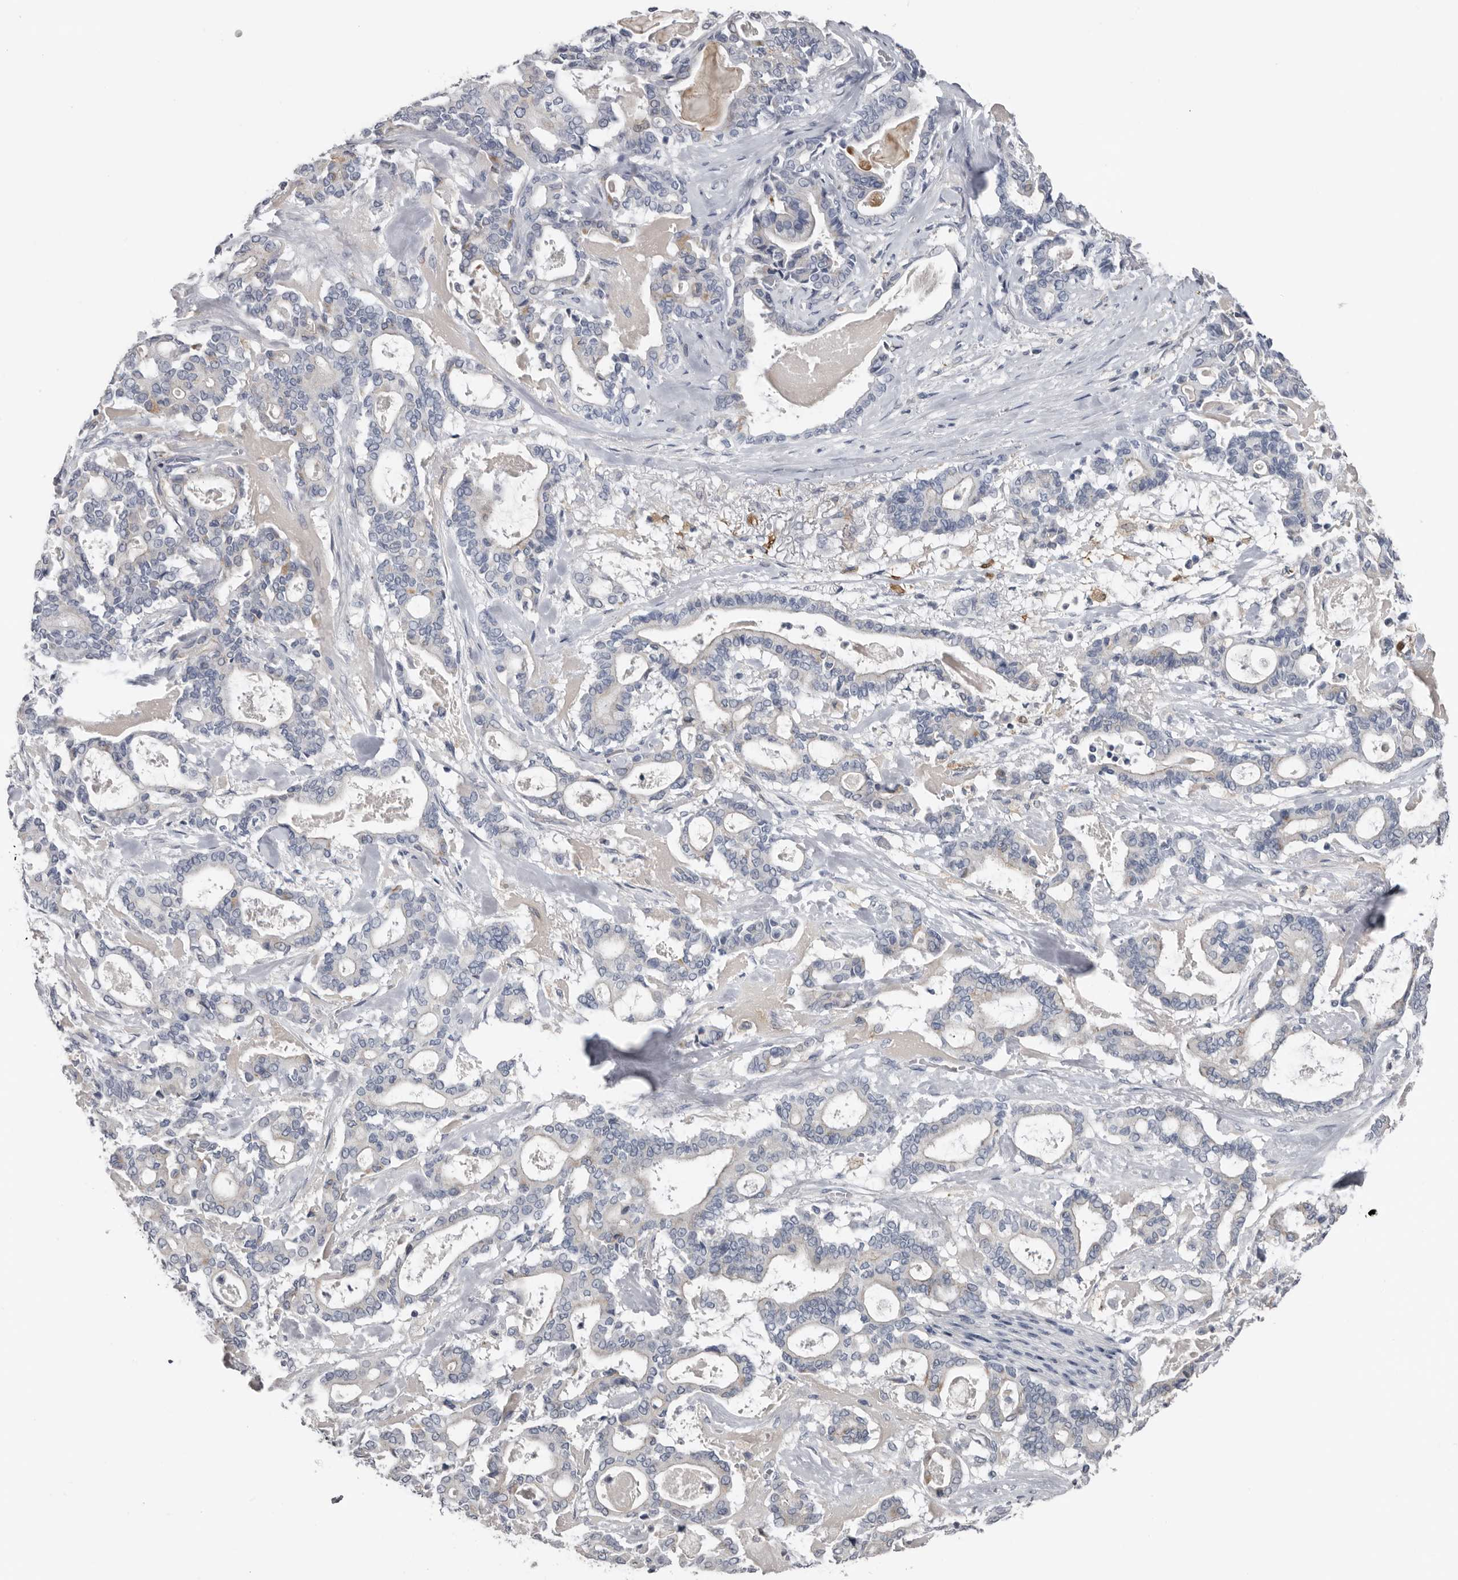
{"staining": {"intensity": "negative", "quantity": "none", "location": "none"}, "tissue": "pancreatic cancer", "cell_type": "Tumor cells", "image_type": "cancer", "snomed": [{"axis": "morphology", "description": "Adenocarcinoma, NOS"}, {"axis": "topography", "description": "Pancreas"}], "caption": "Tumor cells are negative for protein expression in human pancreatic cancer. (Immunohistochemistry (ihc), brightfield microscopy, high magnification).", "gene": "FABP7", "patient": {"sex": "male", "age": 63}}